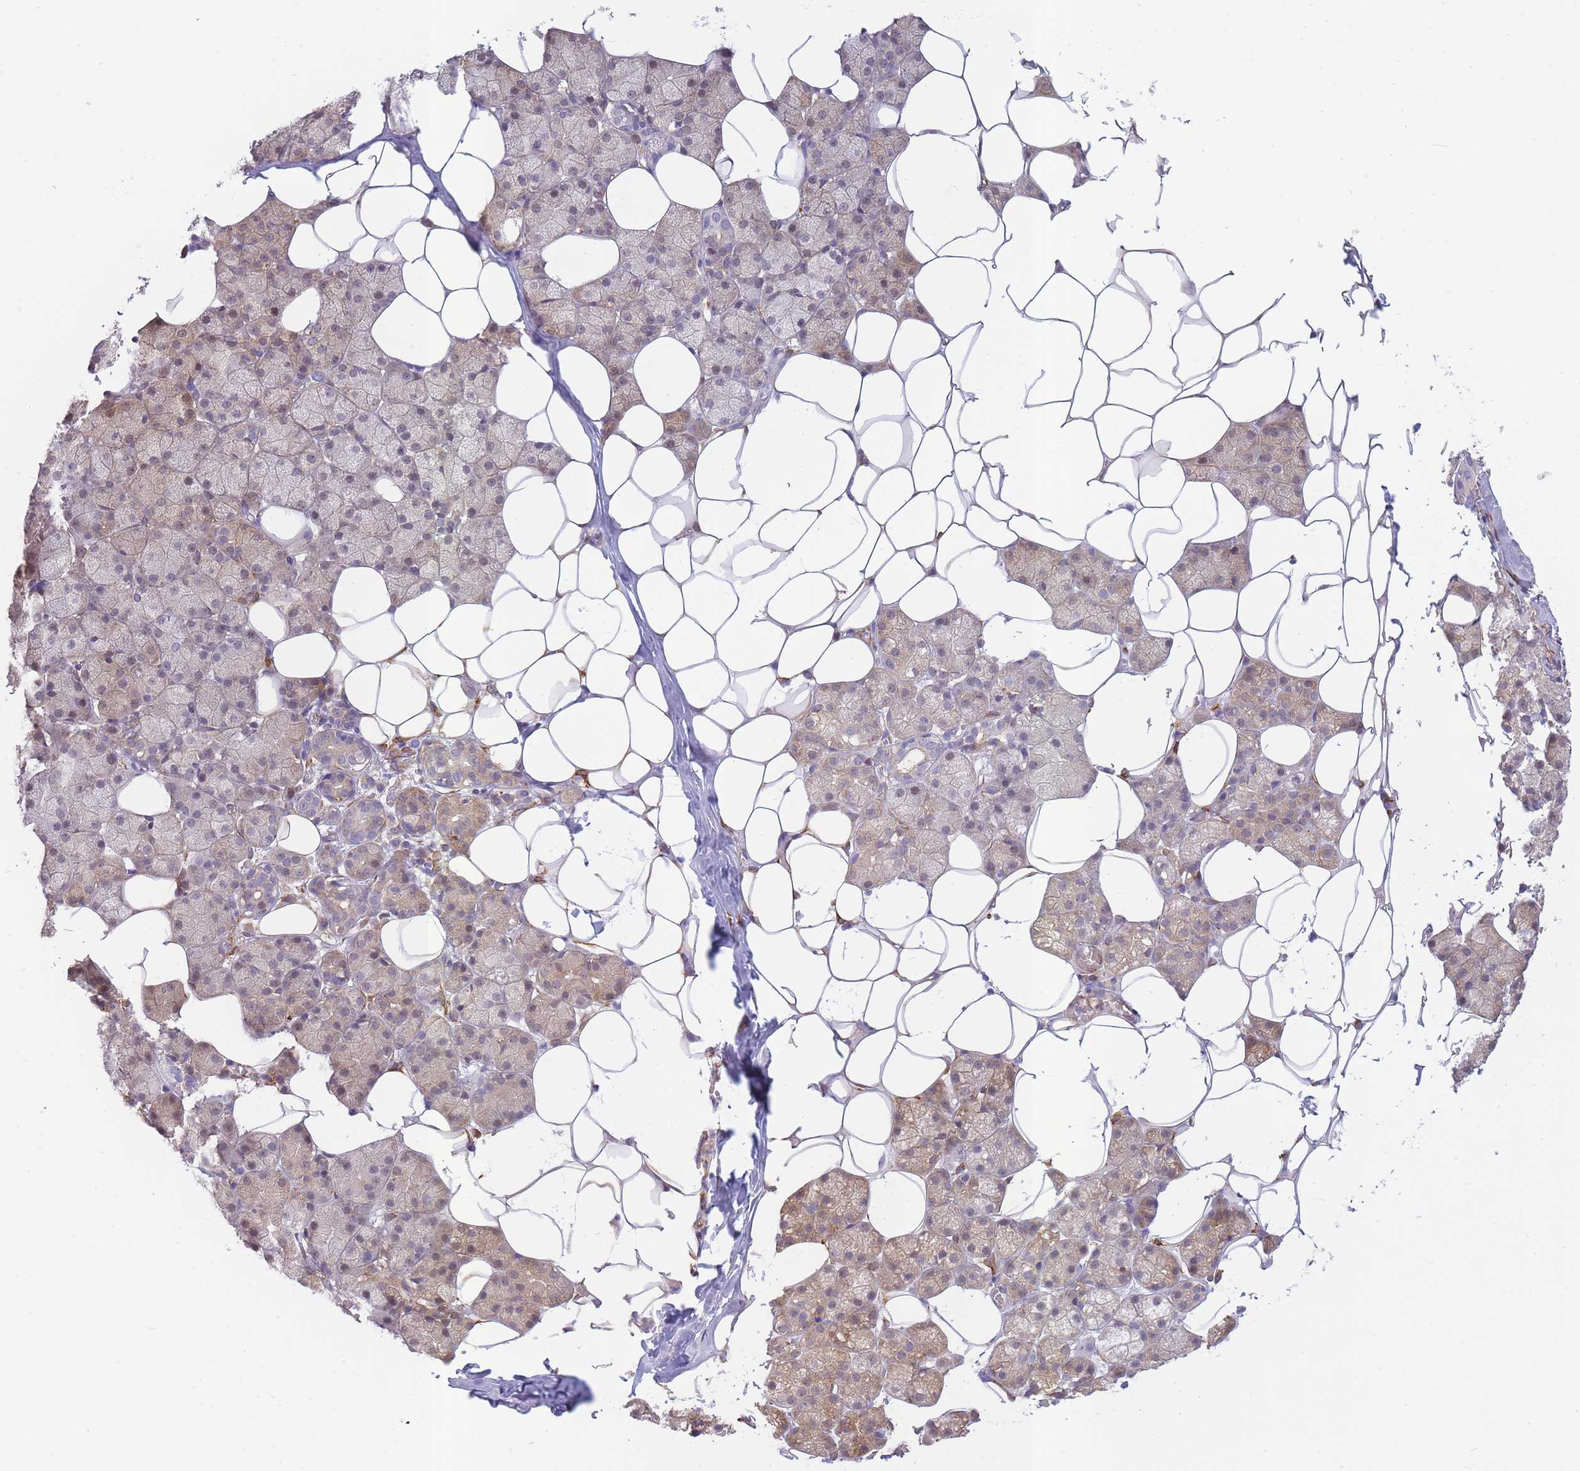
{"staining": {"intensity": "weak", "quantity": "25%-75%", "location": "cytoplasmic/membranous"}, "tissue": "salivary gland", "cell_type": "Glandular cells", "image_type": "normal", "snomed": [{"axis": "morphology", "description": "Normal tissue, NOS"}, {"axis": "topography", "description": "Salivary gland"}], "caption": "Salivary gland stained for a protein (brown) demonstrates weak cytoplasmic/membranous positive expression in approximately 25%-75% of glandular cells.", "gene": "ECPAS", "patient": {"sex": "female", "age": 33}}